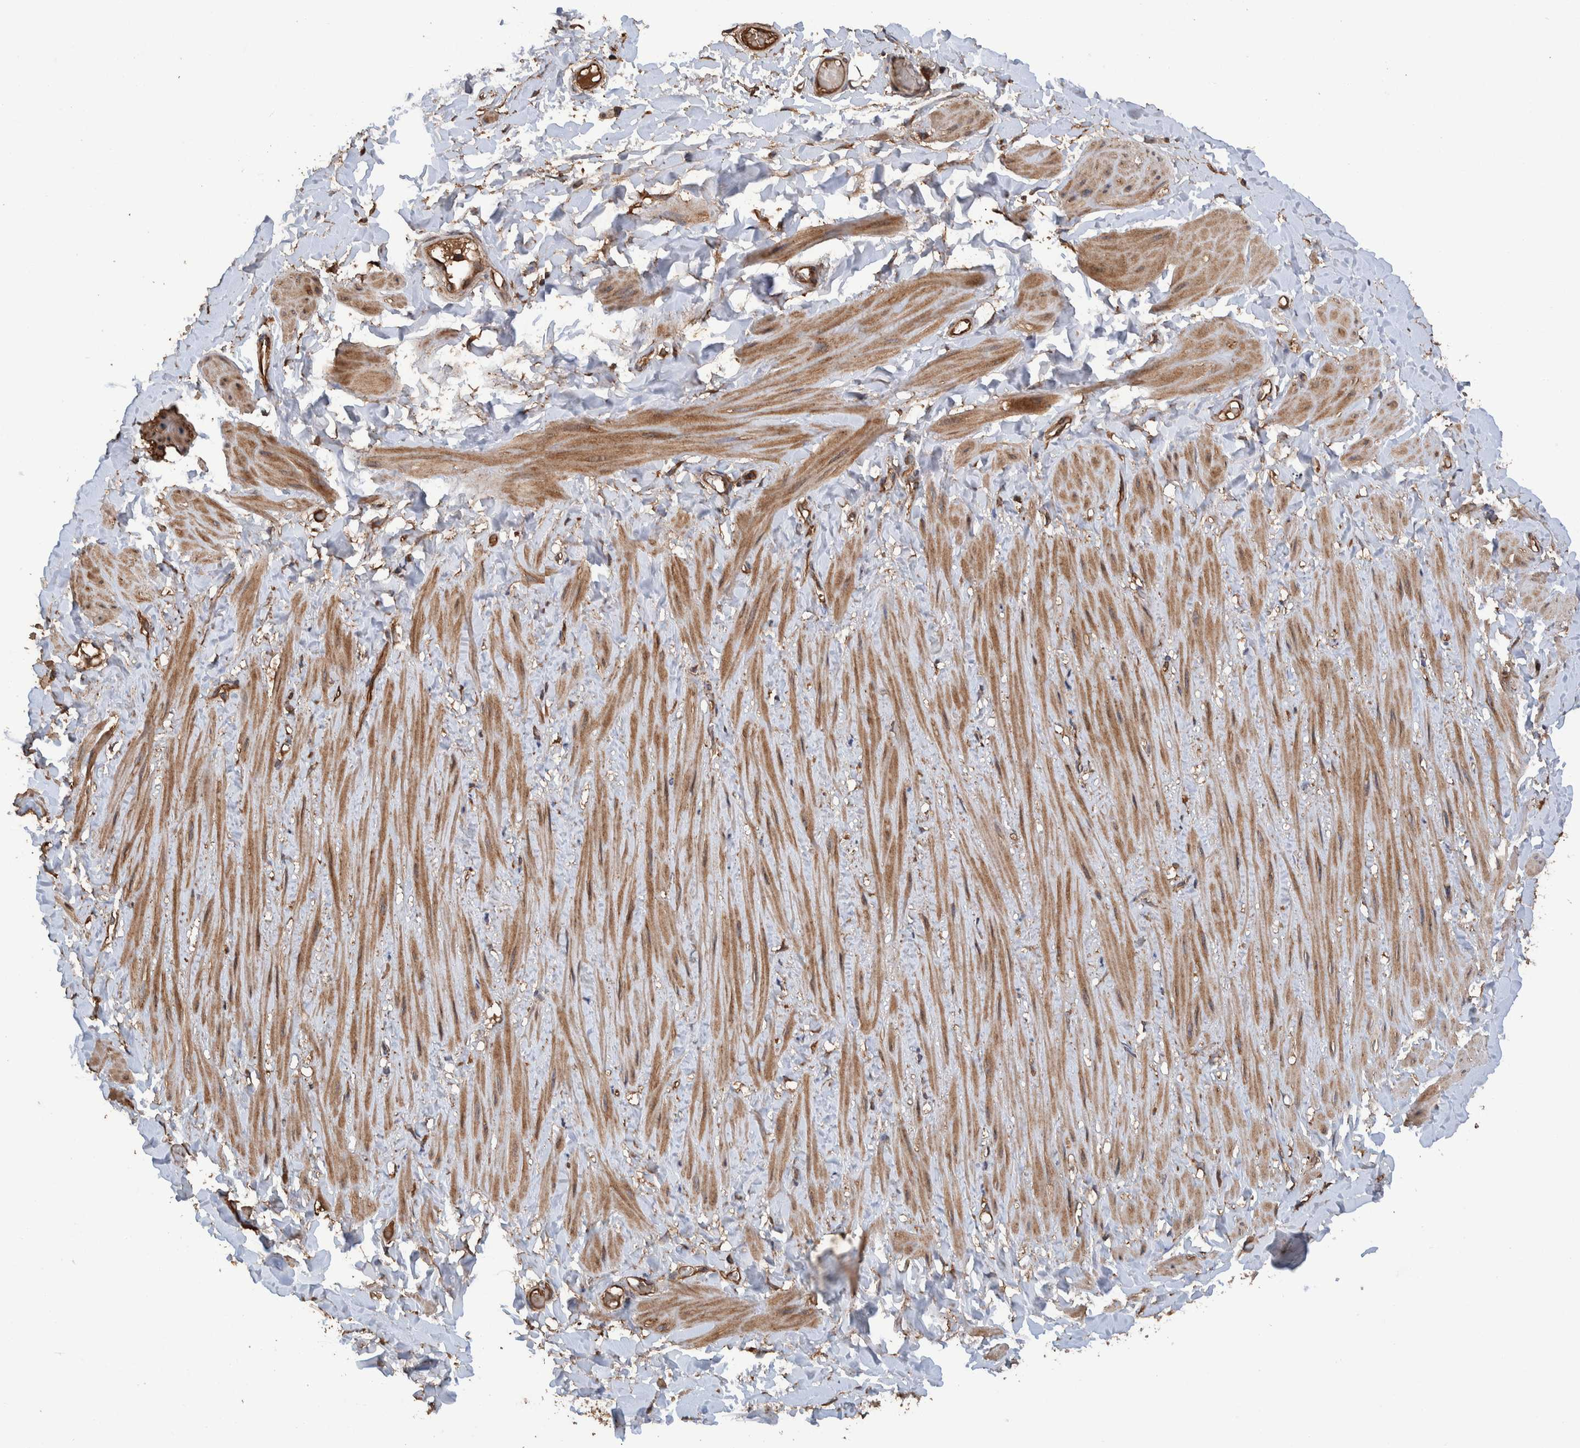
{"staining": {"intensity": "moderate", "quantity": "25%-75%", "location": "cytoplasmic/membranous"}, "tissue": "adipose tissue", "cell_type": "Adipocytes", "image_type": "normal", "snomed": [{"axis": "morphology", "description": "Normal tissue, NOS"}, {"axis": "topography", "description": "Adipose tissue"}, {"axis": "topography", "description": "Vascular tissue"}, {"axis": "topography", "description": "Peripheral nerve tissue"}], "caption": "Adipose tissue stained with a brown dye shows moderate cytoplasmic/membranous positive positivity in approximately 25%-75% of adipocytes.", "gene": "ENSG00000251537", "patient": {"sex": "male", "age": 25}}